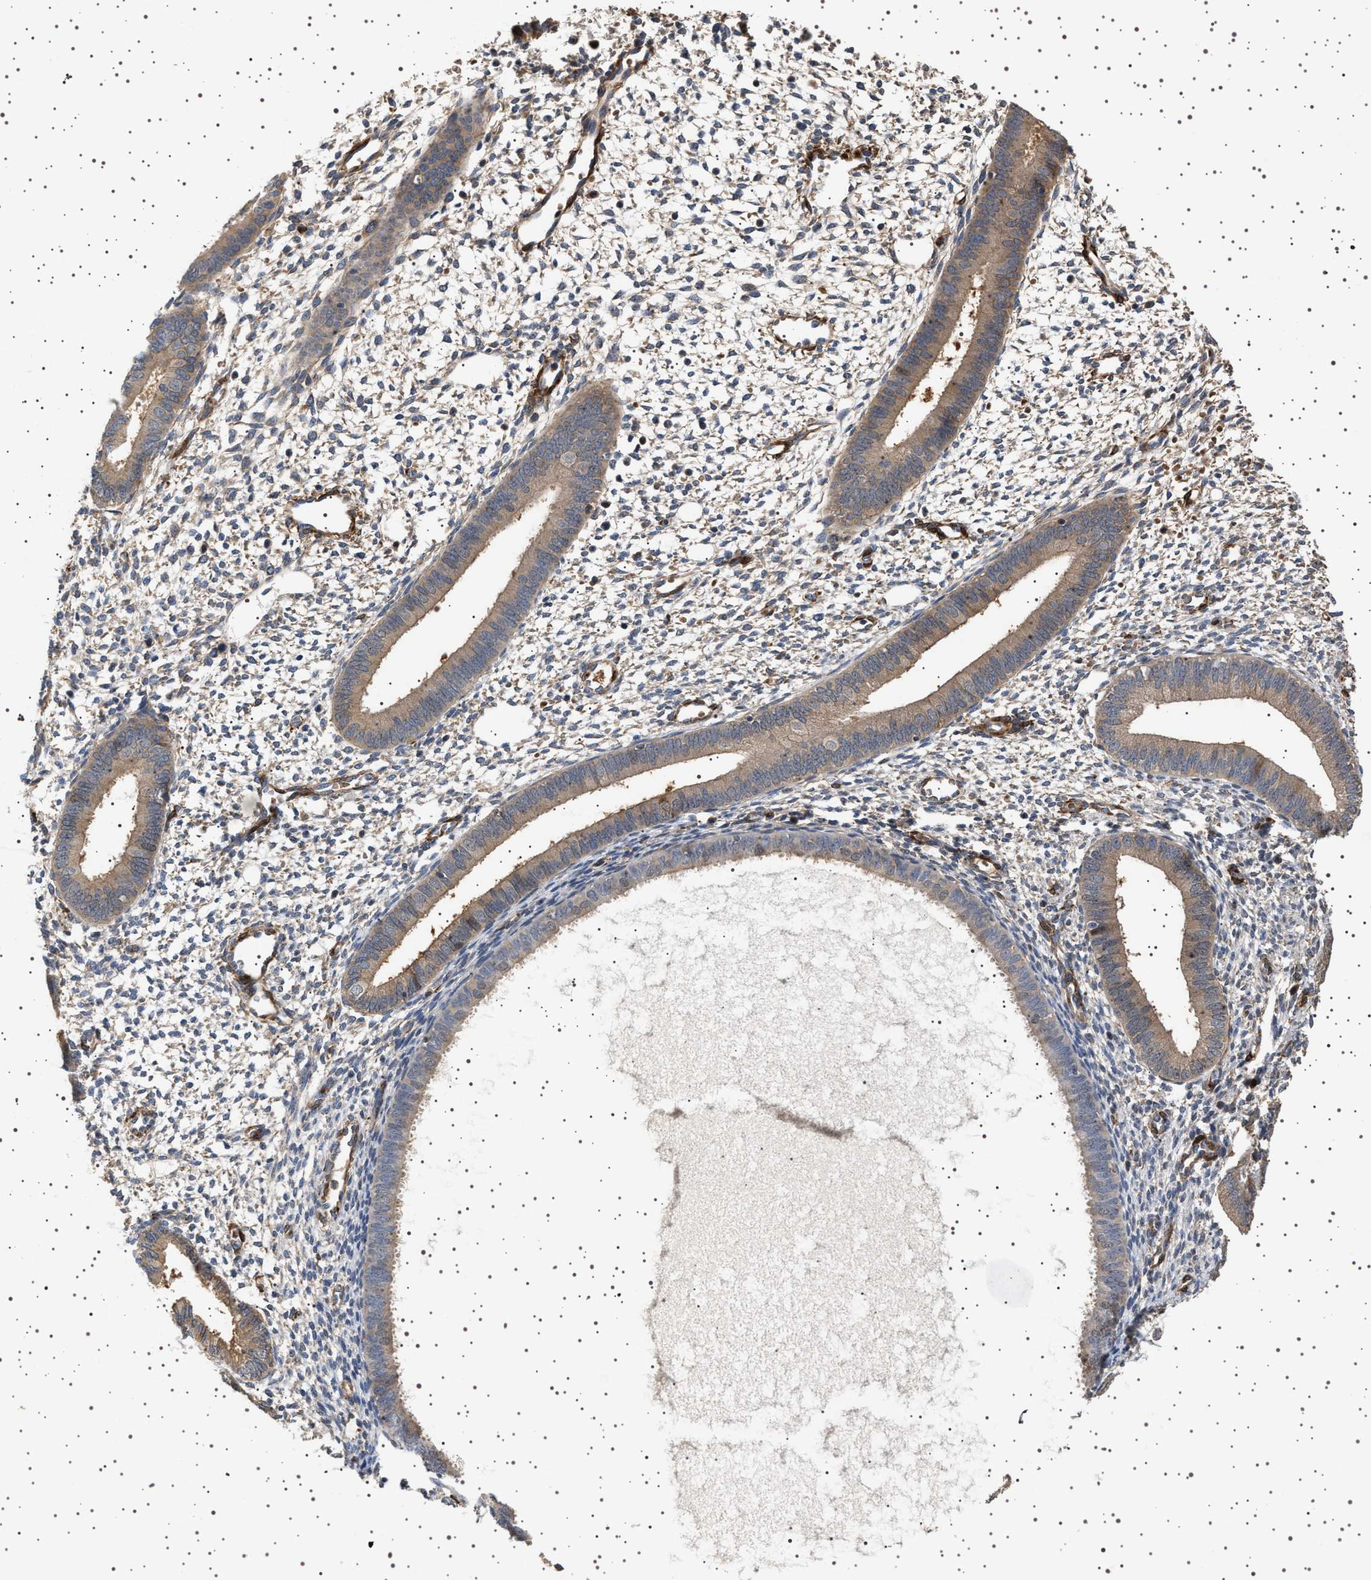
{"staining": {"intensity": "negative", "quantity": "none", "location": "none"}, "tissue": "endometrium", "cell_type": "Cells in endometrial stroma", "image_type": "normal", "snomed": [{"axis": "morphology", "description": "Normal tissue, NOS"}, {"axis": "topography", "description": "Endometrium"}], "caption": "Image shows no protein expression in cells in endometrial stroma of benign endometrium. (DAB (3,3'-diaminobenzidine) immunohistochemistry, high magnification).", "gene": "GUCY1B1", "patient": {"sex": "female", "age": 46}}